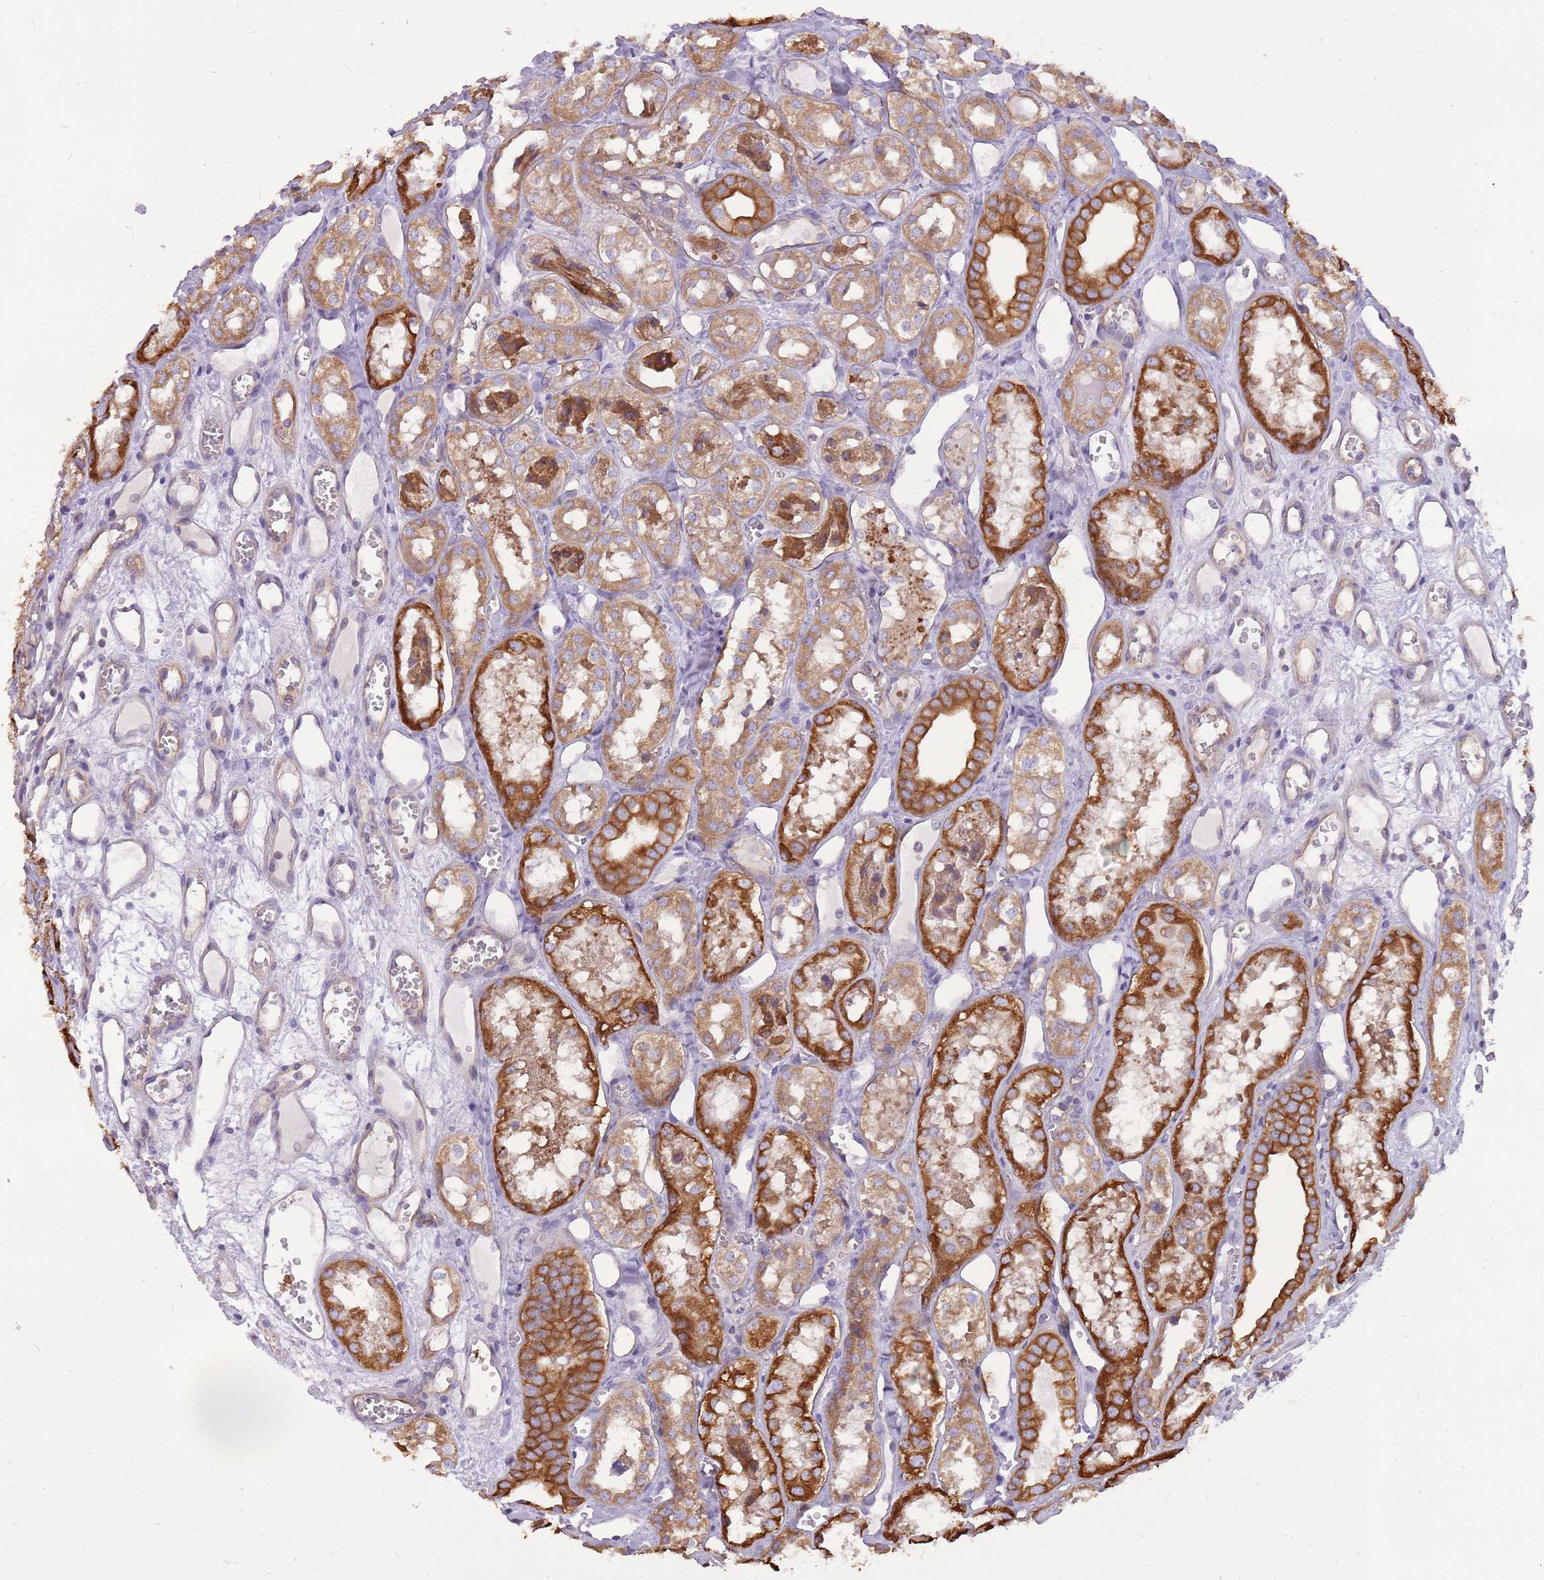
{"staining": {"intensity": "weak", "quantity": "<25%", "location": "cytoplasmic/membranous"}, "tissue": "kidney", "cell_type": "Cells in glomeruli", "image_type": "normal", "snomed": [{"axis": "morphology", "description": "Normal tissue, NOS"}, {"axis": "topography", "description": "Kidney"}], "caption": "Immunohistochemistry (IHC) image of unremarkable kidney: human kidney stained with DAB demonstrates no significant protein positivity in cells in glomeruli.", "gene": "WASHC4", "patient": {"sex": "male", "age": 16}}